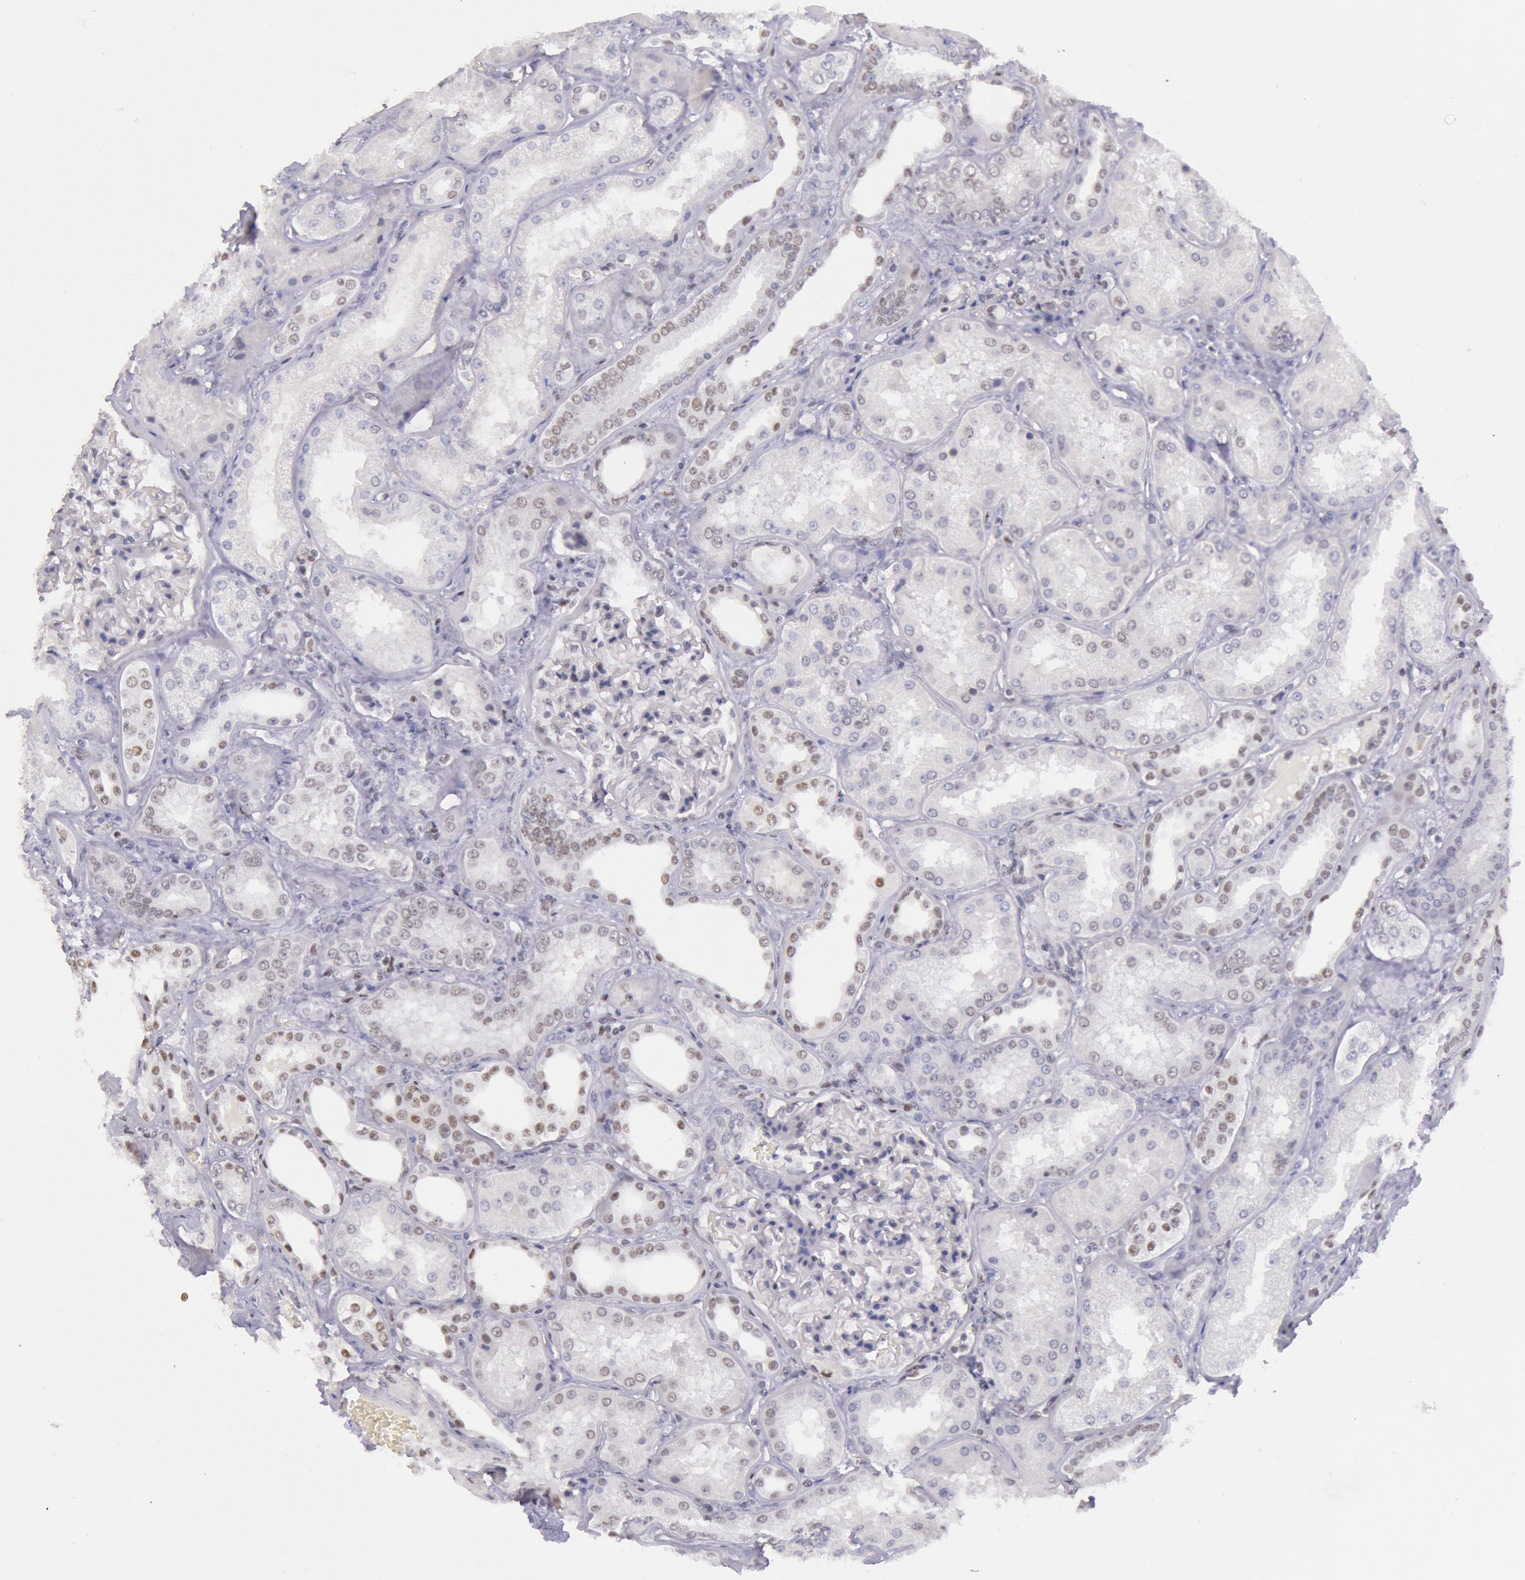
{"staining": {"intensity": "negative", "quantity": "none", "location": "none"}, "tissue": "kidney", "cell_type": "Cells in glomeruli", "image_type": "normal", "snomed": [{"axis": "morphology", "description": "Normal tissue, NOS"}, {"axis": "topography", "description": "Kidney"}], "caption": "Benign kidney was stained to show a protein in brown. There is no significant staining in cells in glomeruli. Nuclei are stained in blue.", "gene": "TASL", "patient": {"sex": "female", "age": 56}}